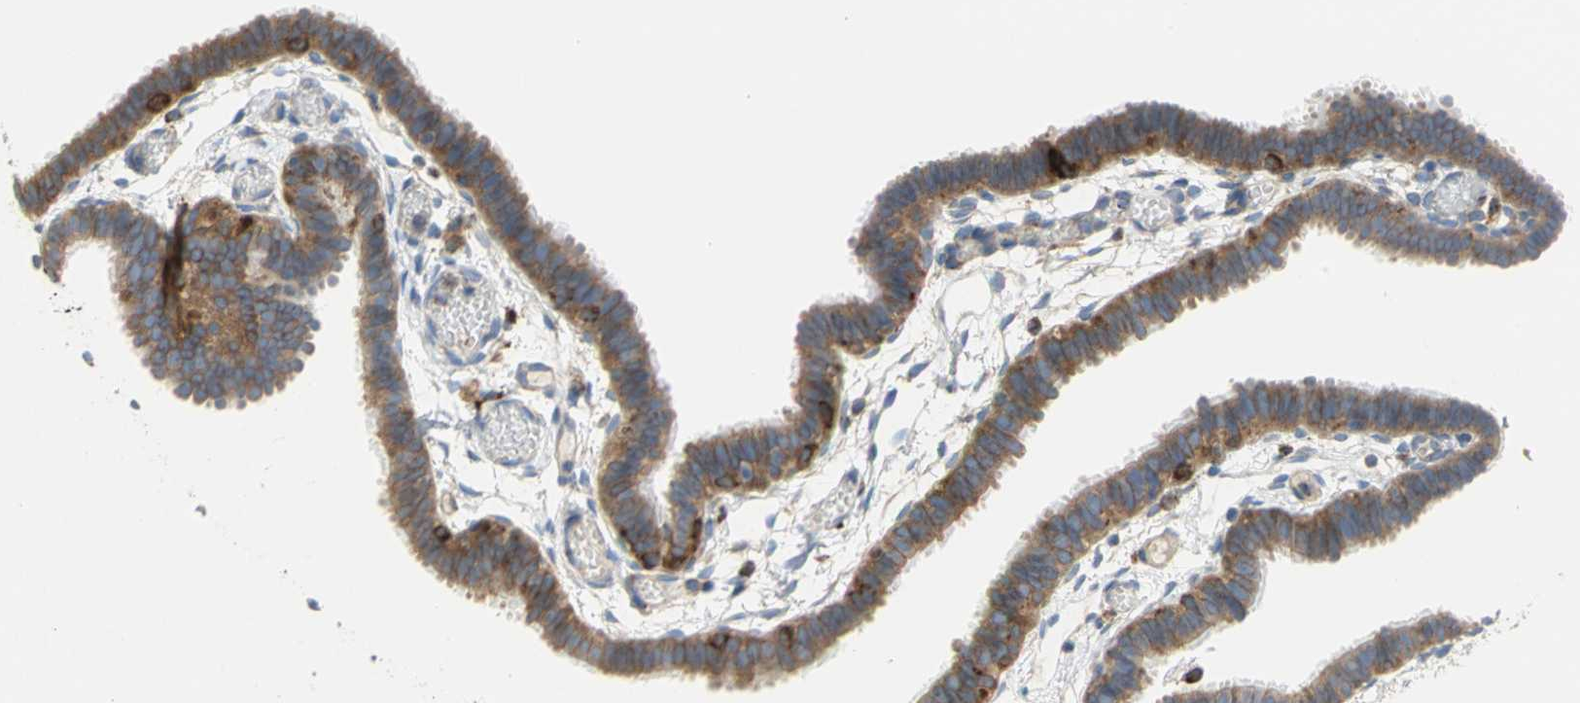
{"staining": {"intensity": "moderate", "quantity": ">75%", "location": "cytoplasmic/membranous"}, "tissue": "fallopian tube", "cell_type": "Glandular cells", "image_type": "normal", "snomed": [{"axis": "morphology", "description": "Normal tissue, NOS"}, {"axis": "topography", "description": "Fallopian tube"}], "caption": "IHC of normal human fallopian tube reveals medium levels of moderate cytoplasmic/membranous positivity in approximately >75% of glandular cells. The staining was performed using DAB to visualize the protein expression in brown, while the nuclei were stained in blue with hematoxylin (Magnification: 20x).", "gene": "SDF2L1", "patient": {"sex": "female", "age": 29}}